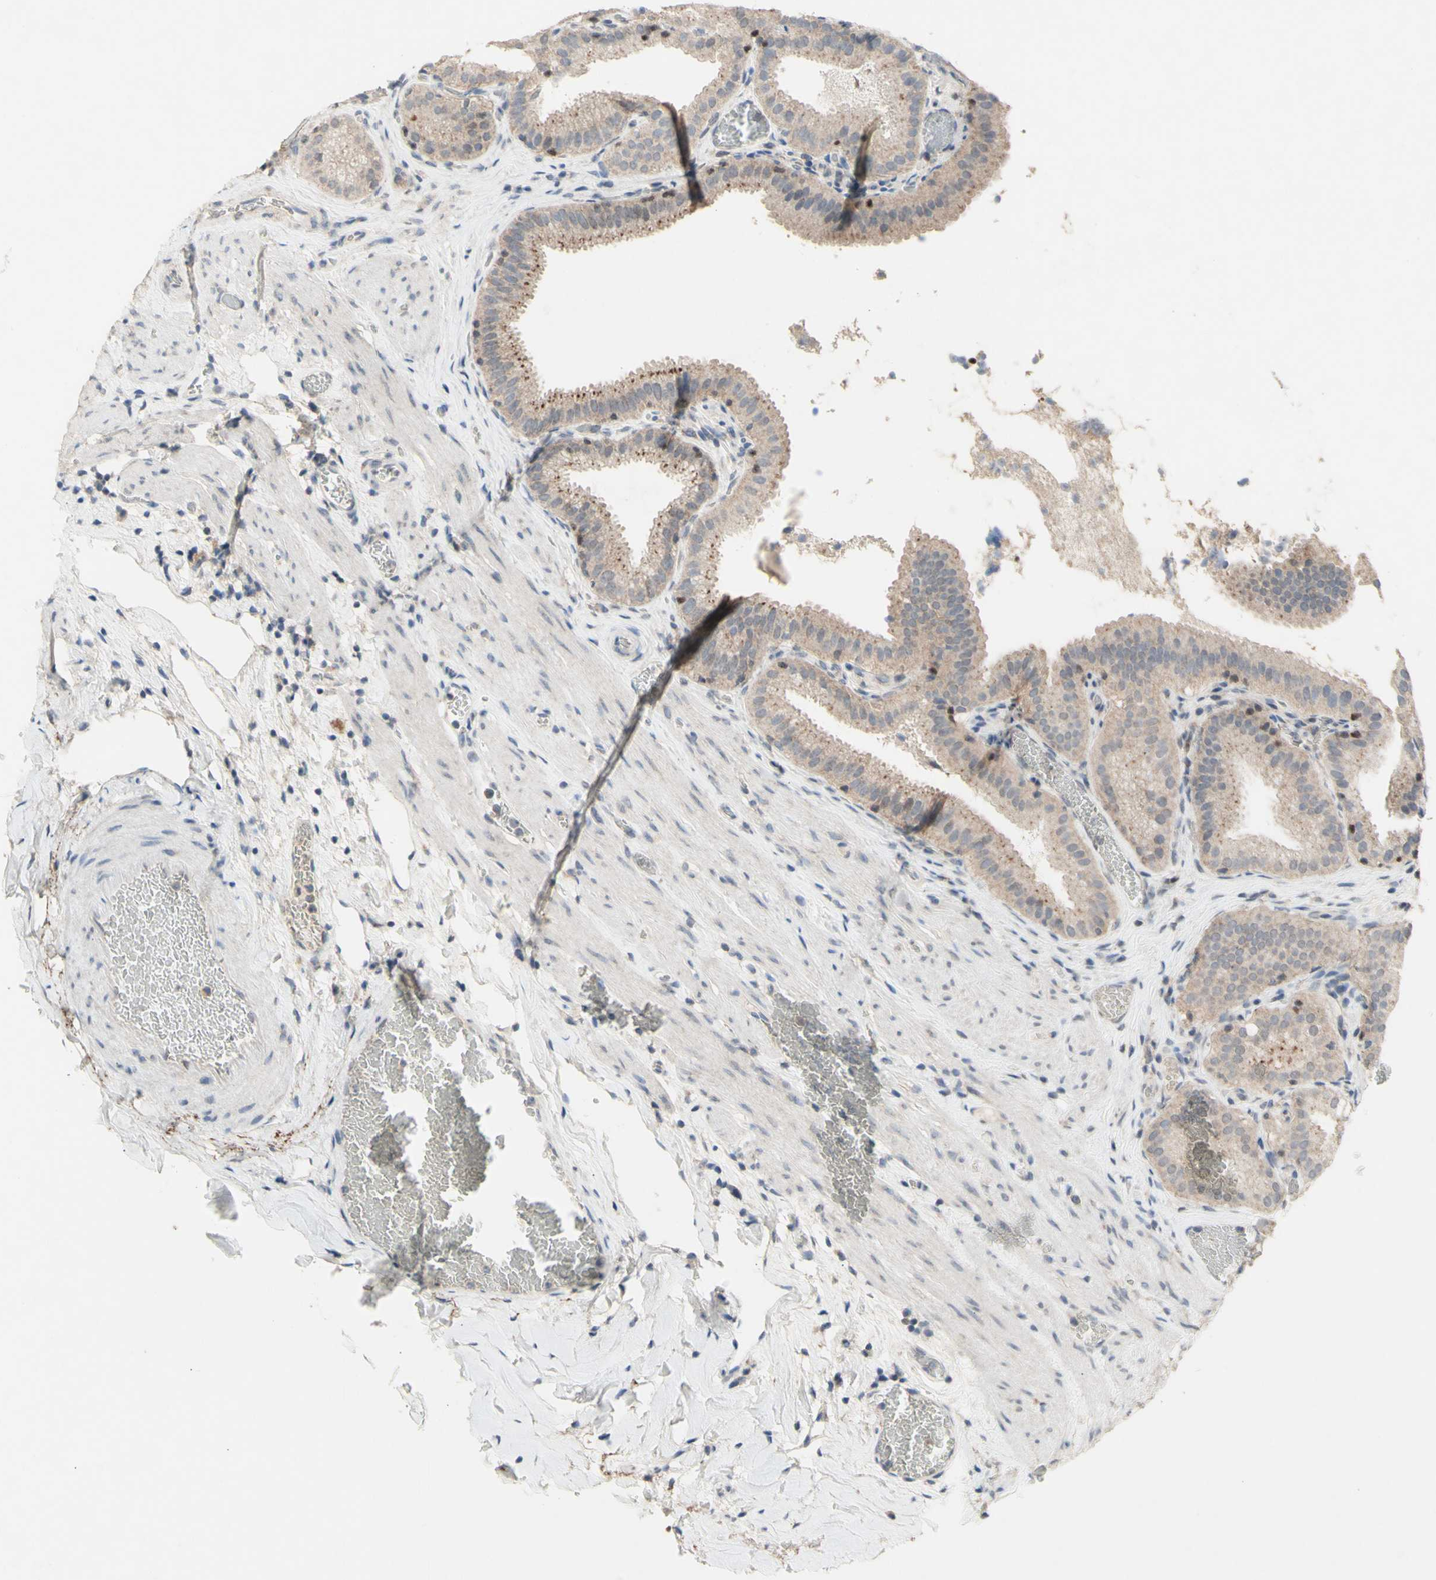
{"staining": {"intensity": "weak", "quantity": ">75%", "location": "cytoplasmic/membranous"}, "tissue": "gallbladder", "cell_type": "Glandular cells", "image_type": "normal", "snomed": [{"axis": "morphology", "description": "Normal tissue, NOS"}, {"axis": "topography", "description": "Gallbladder"}], "caption": "IHC photomicrograph of normal human gallbladder stained for a protein (brown), which demonstrates low levels of weak cytoplasmic/membranous expression in about >75% of glandular cells.", "gene": "NLRP1", "patient": {"sex": "male", "age": 54}}